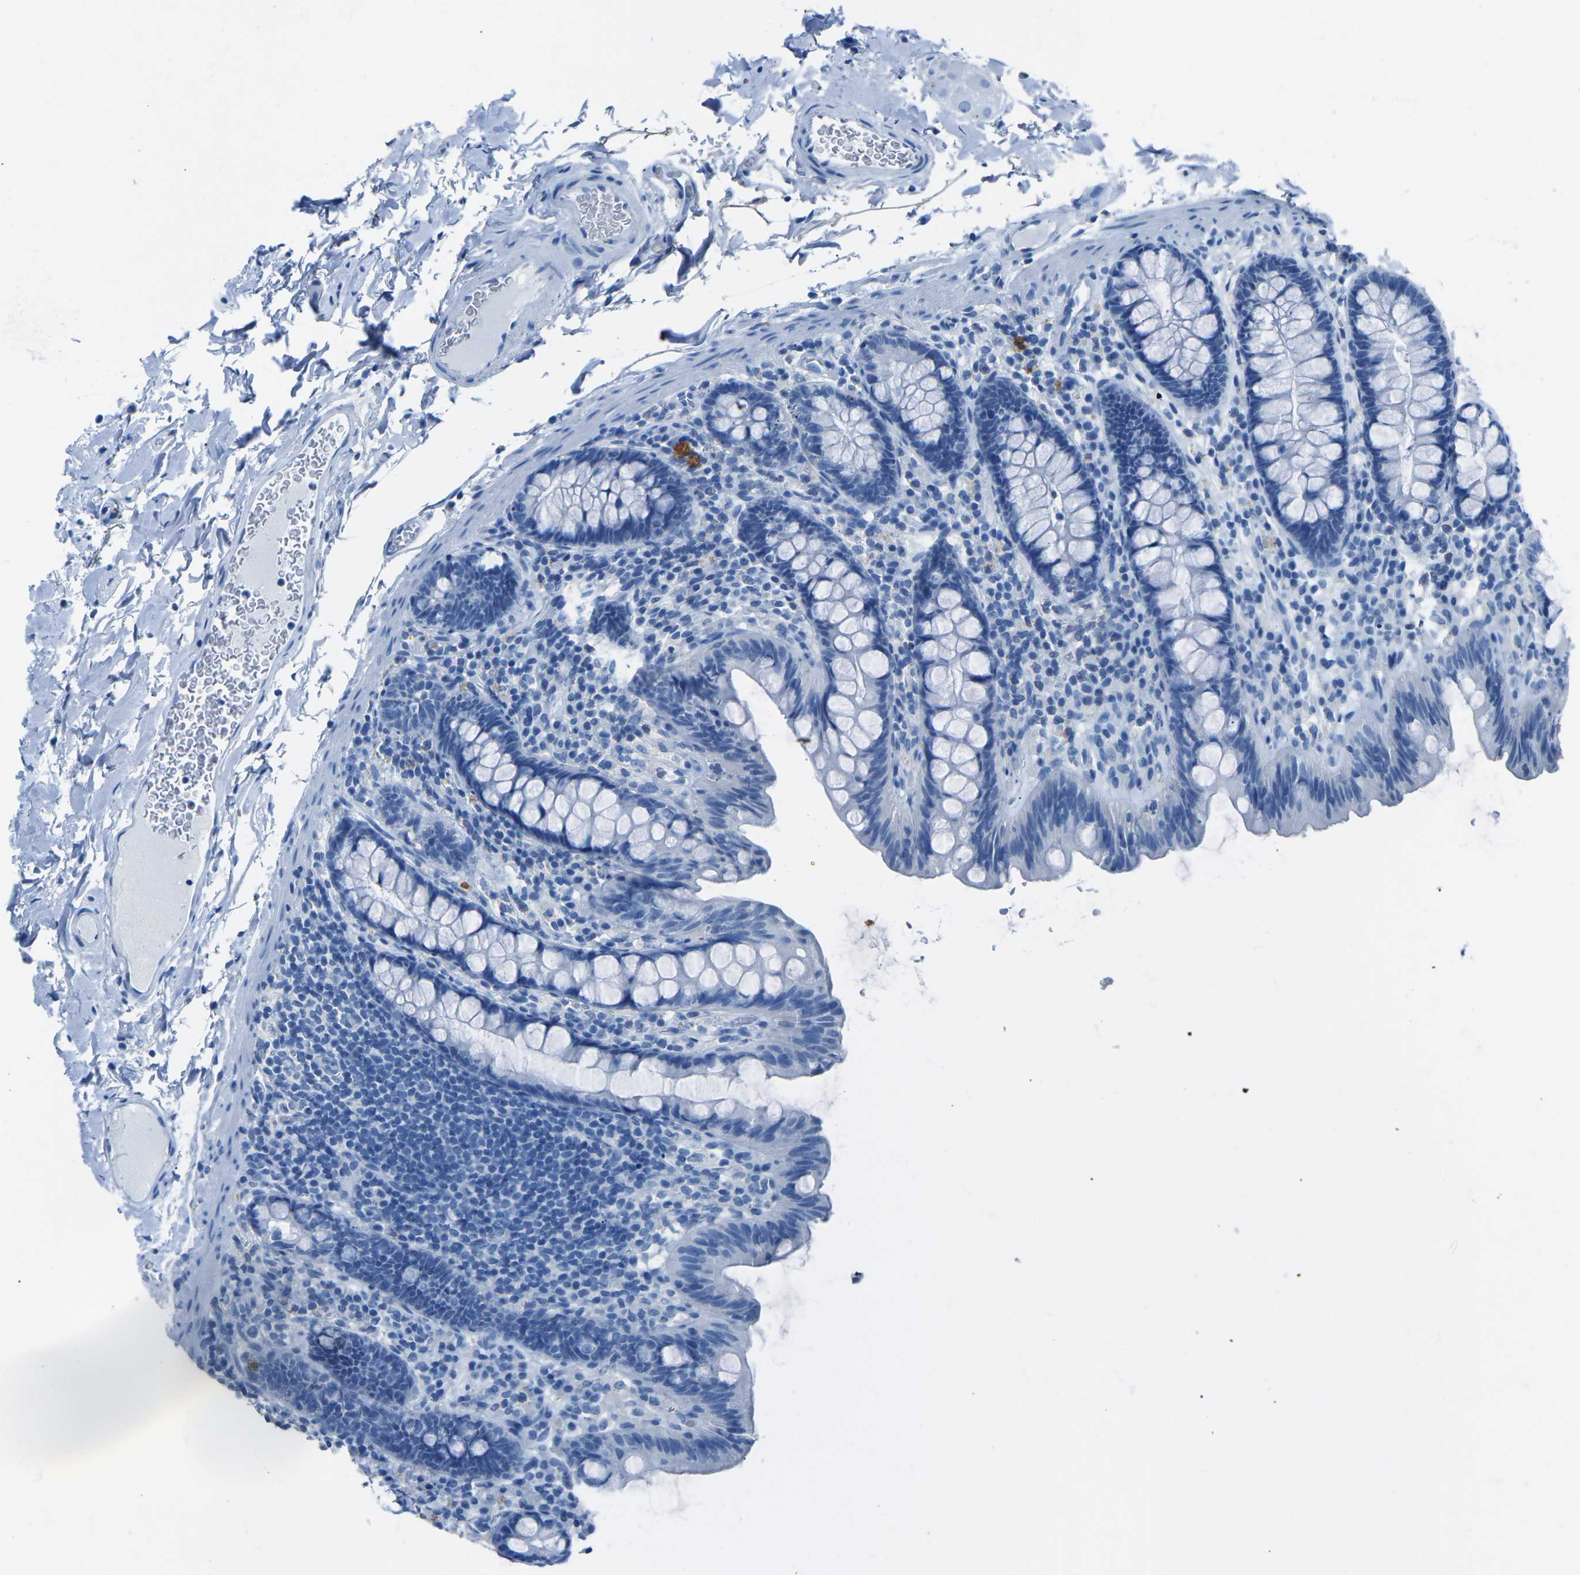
{"staining": {"intensity": "negative", "quantity": "none", "location": "none"}, "tissue": "colon", "cell_type": "Endothelial cells", "image_type": "normal", "snomed": [{"axis": "morphology", "description": "Normal tissue, NOS"}, {"axis": "topography", "description": "Colon"}], "caption": "IHC of unremarkable colon displays no staining in endothelial cells. The staining was performed using DAB to visualize the protein expression in brown, while the nuclei were stained in blue with hematoxylin (Magnification: 20x).", "gene": "MYH8", "patient": {"sex": "female", "age": 80}}